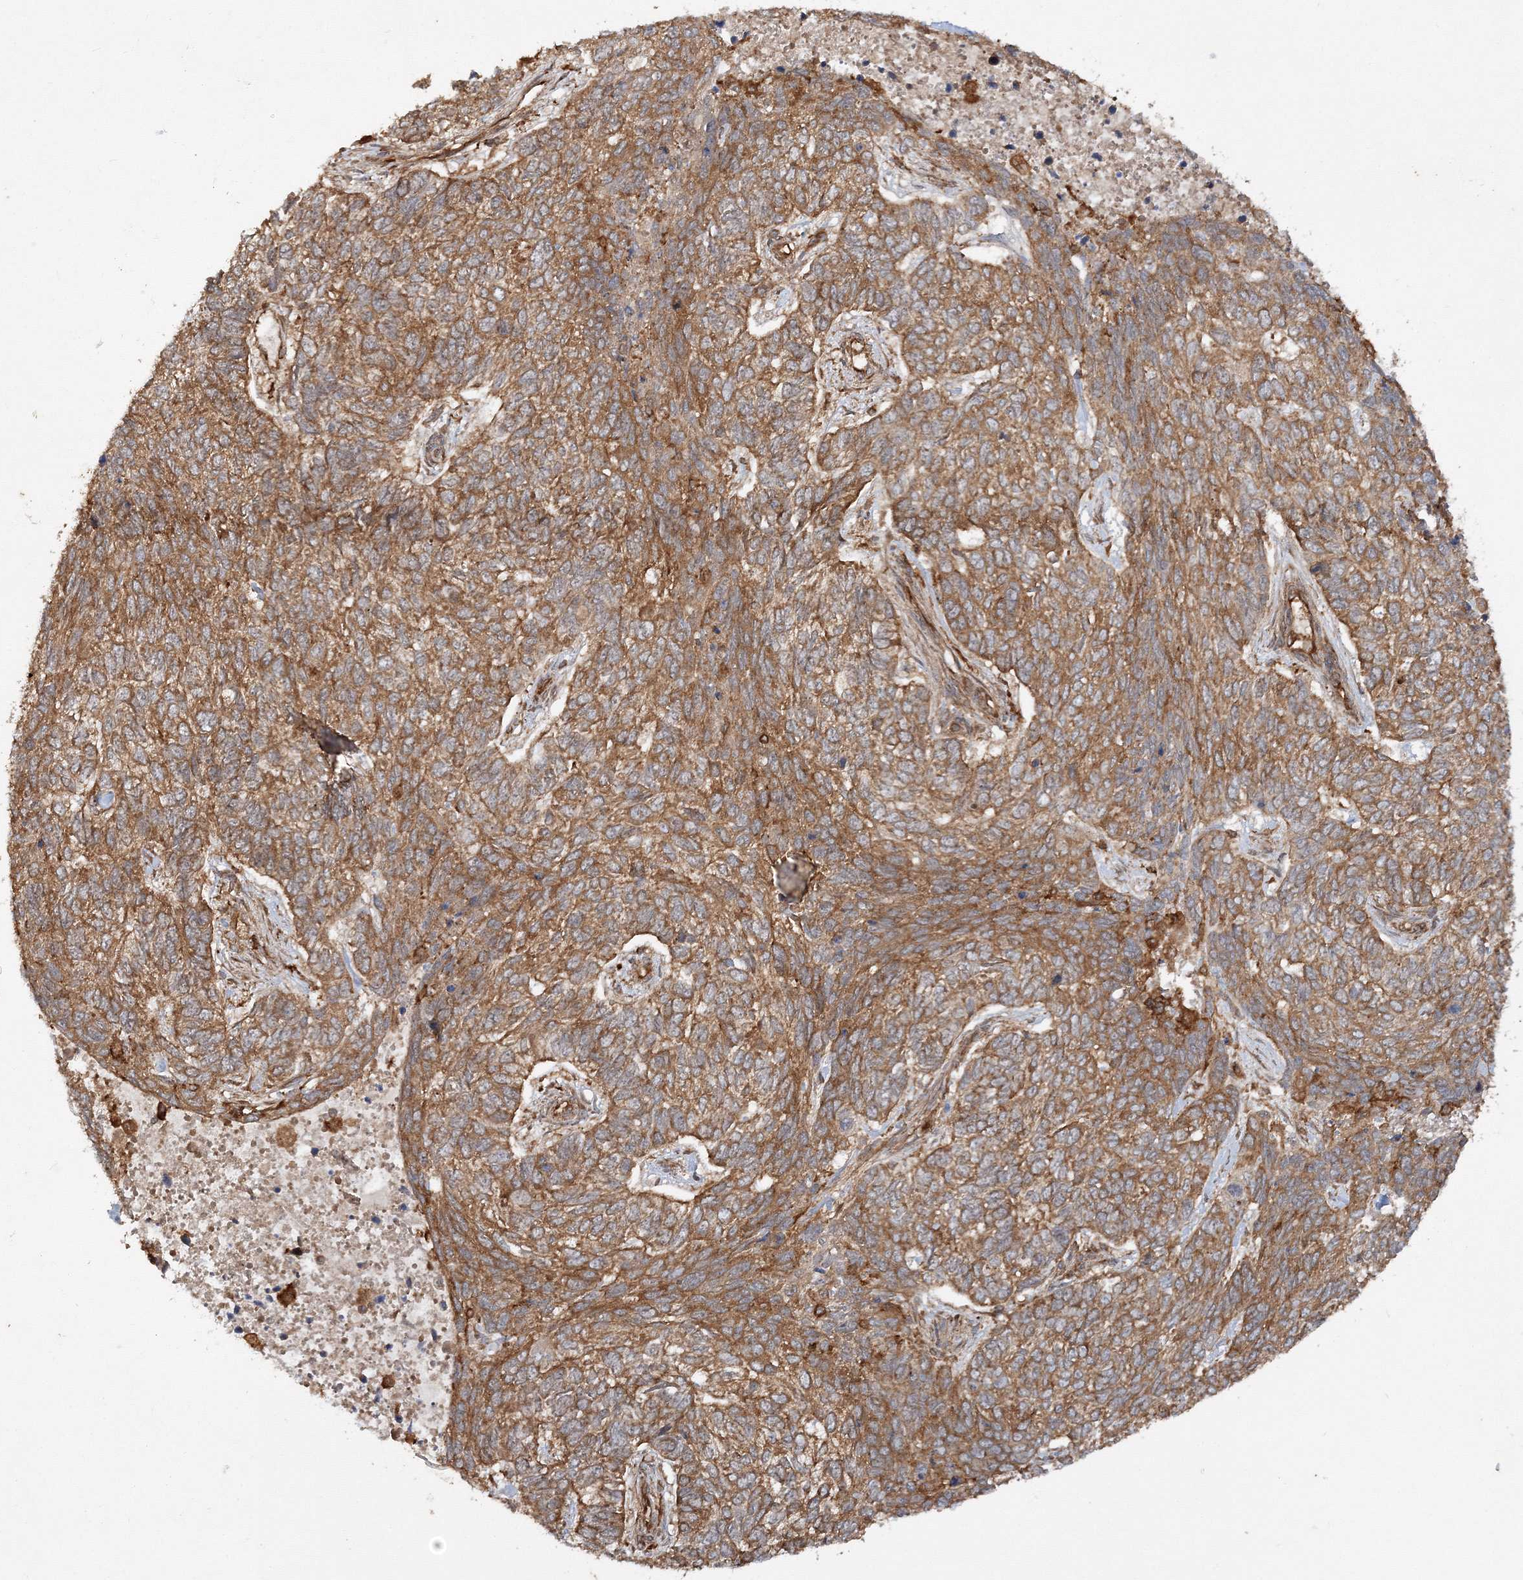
{"staining": {"intensity": "moderate", "quantity": ">75%", "location": "cytoplasmic/membranous"}, "tissue": "skin cancer", "cell_type": "Tumor cells", "image_type": "cancer", "snomed": [{"axis": "morphology", "description": "Basal cell carcinoma"}, {"axis": "topography", "description": "Skin"}], "caption": "A histopathology image of human basal cell carcinoma (skin) stained for a protein displays moderate cytoplasmic/membranous brown staining in tumor cells. (DAB = brown stain, brightfield microscopy at high magnification).", "gene": "WDR37", "patient": {"sex": "female", "age": 65}}